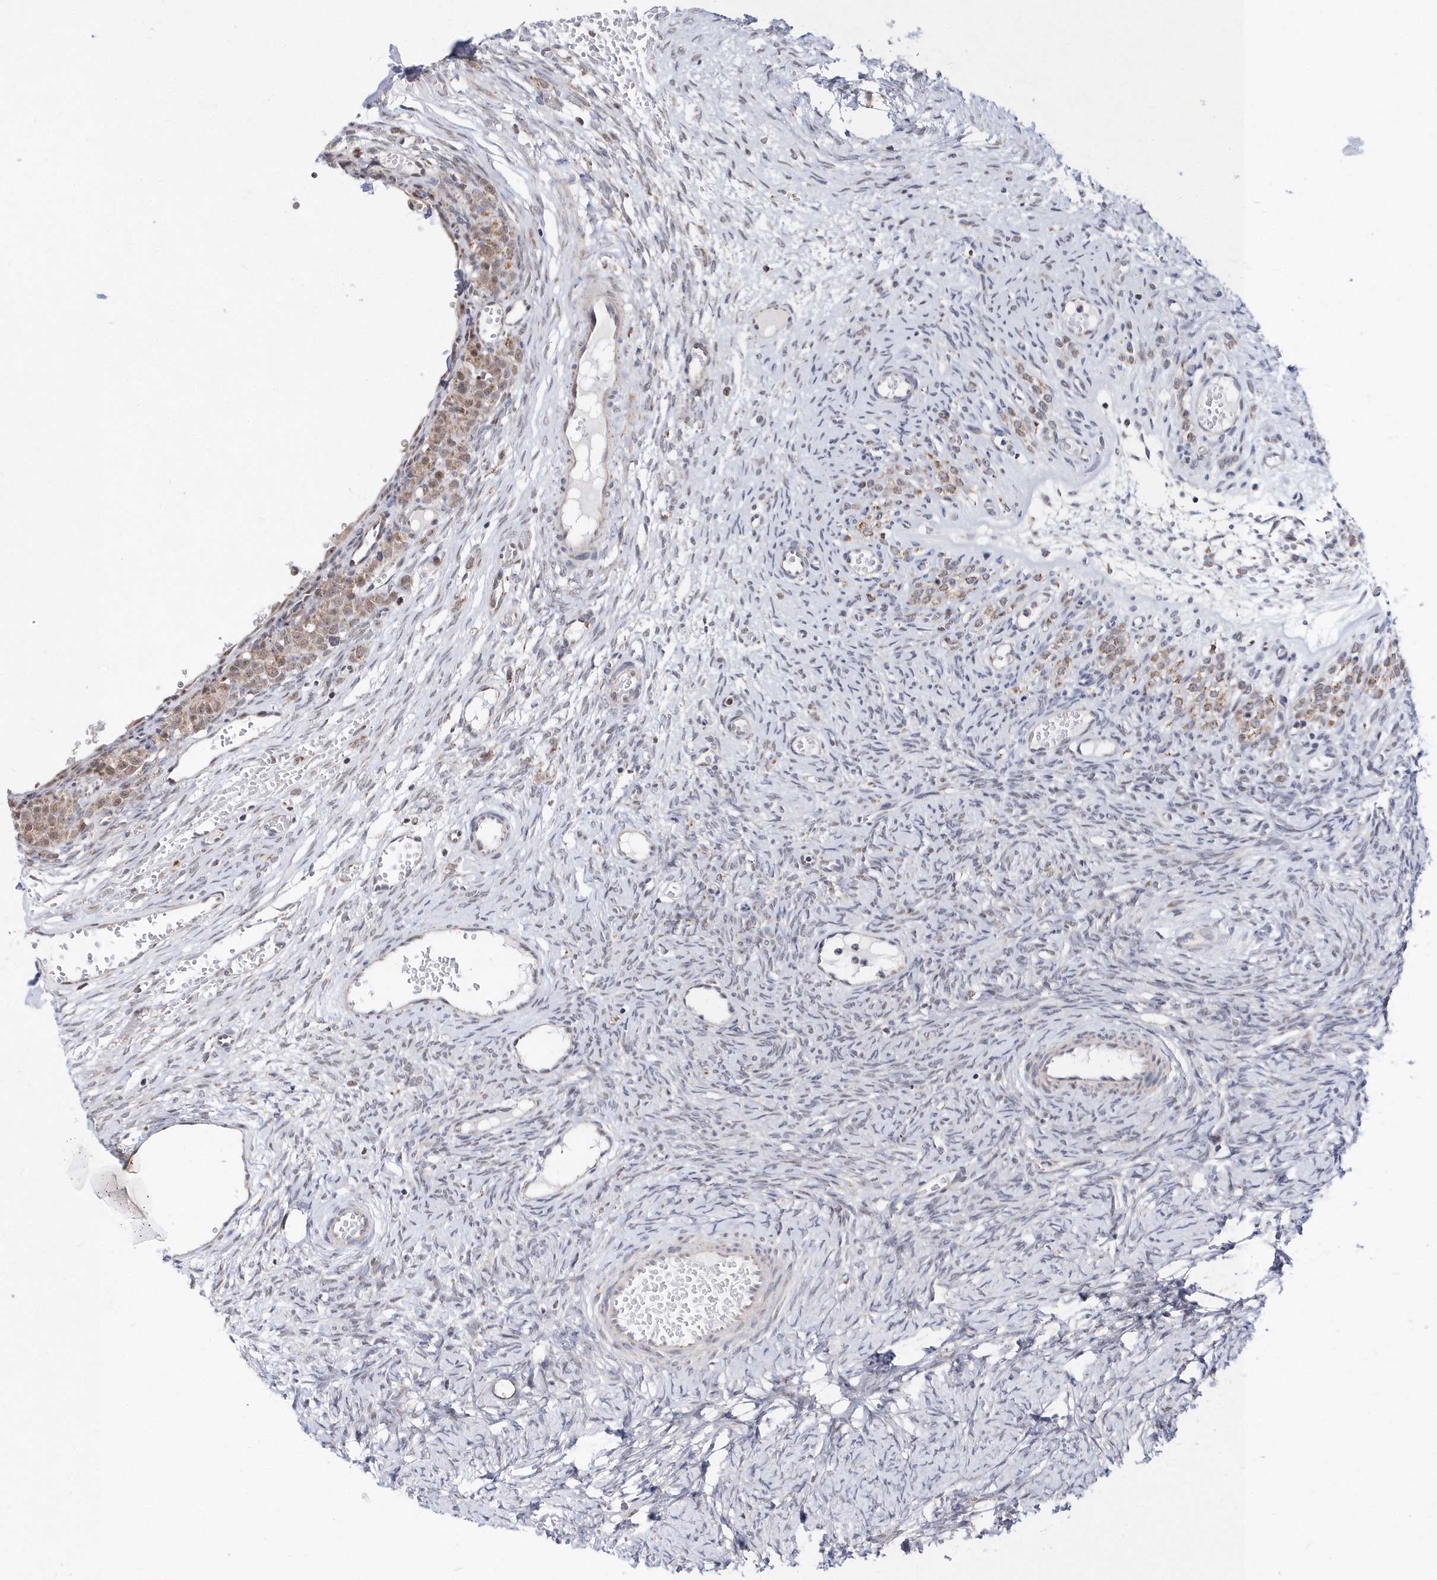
{"staining": {"intensity": "negative", "quantity": "none", "location": "none"}, "tissue": "ovary", "cell_type": "Ovarian stroma cells", "image_type": "normal", "snomed": [{"axis": "morphology", "description": "Adenocarcinoma, NOS"}, {"axis": "topography", "description": "Endometrium"}], "caption": "Human ovary stained for a protein using immunohistochemistry demonstrates no staining in ovarian stroma cells.", "gene": "SPATA5", "patient": {"sex": "female", "age": 32}}